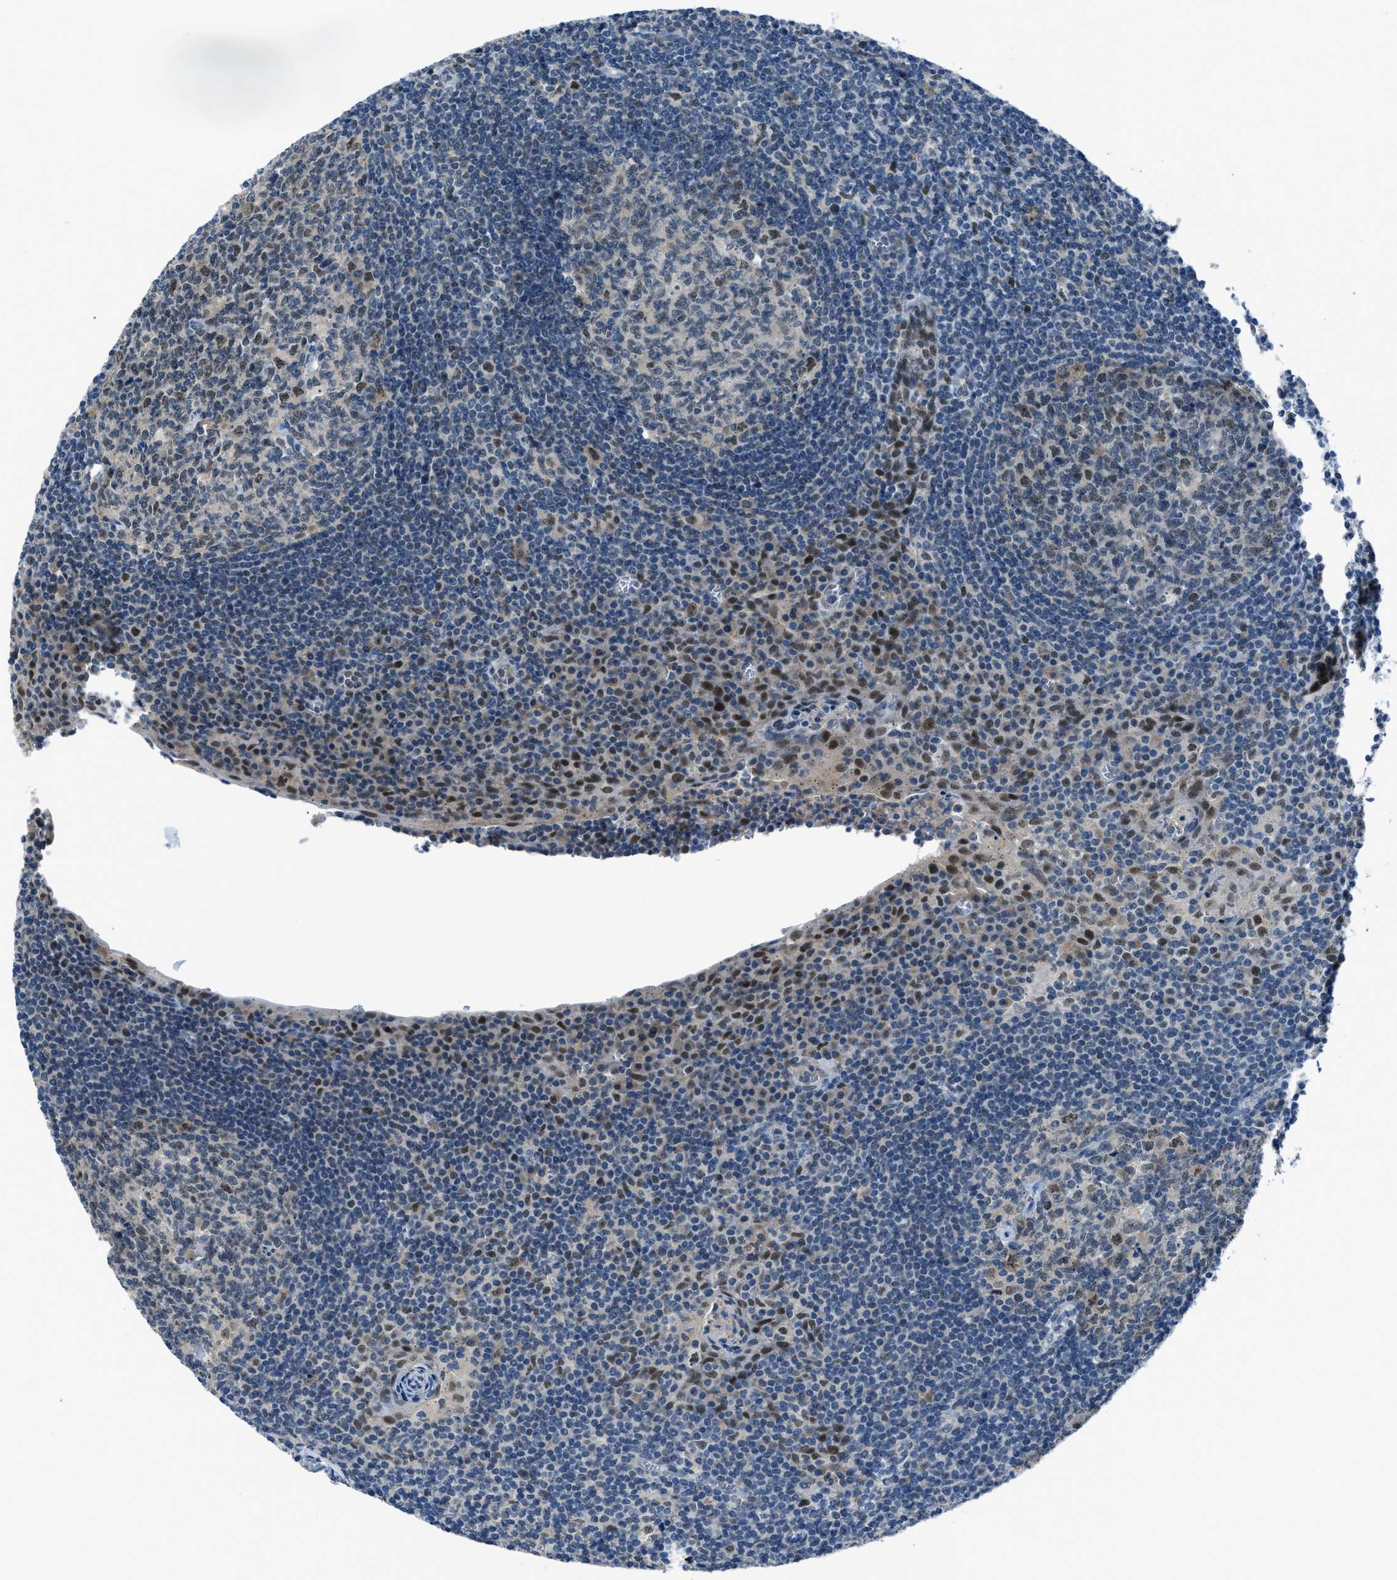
{"staining": {"intensity": "moderate", "quantity": "25%-75%", "location": "nuclear"}, "tissue": "tonsil", "cell_type": "Germinal center cells", "image_type": "normal", "snomed": [{"axis": "morphology", "description": "Normal tissue, NOS"}, {"axis": "topography", "description": "Tonsil"}], "caption": "Protein expression analysis of normal human tonsil reveals moderate nuclear expression in approximately 25%-75% of germinal center cells.", "gene": "DUSP19", "patient": {"sex": "male", "age": 37}}